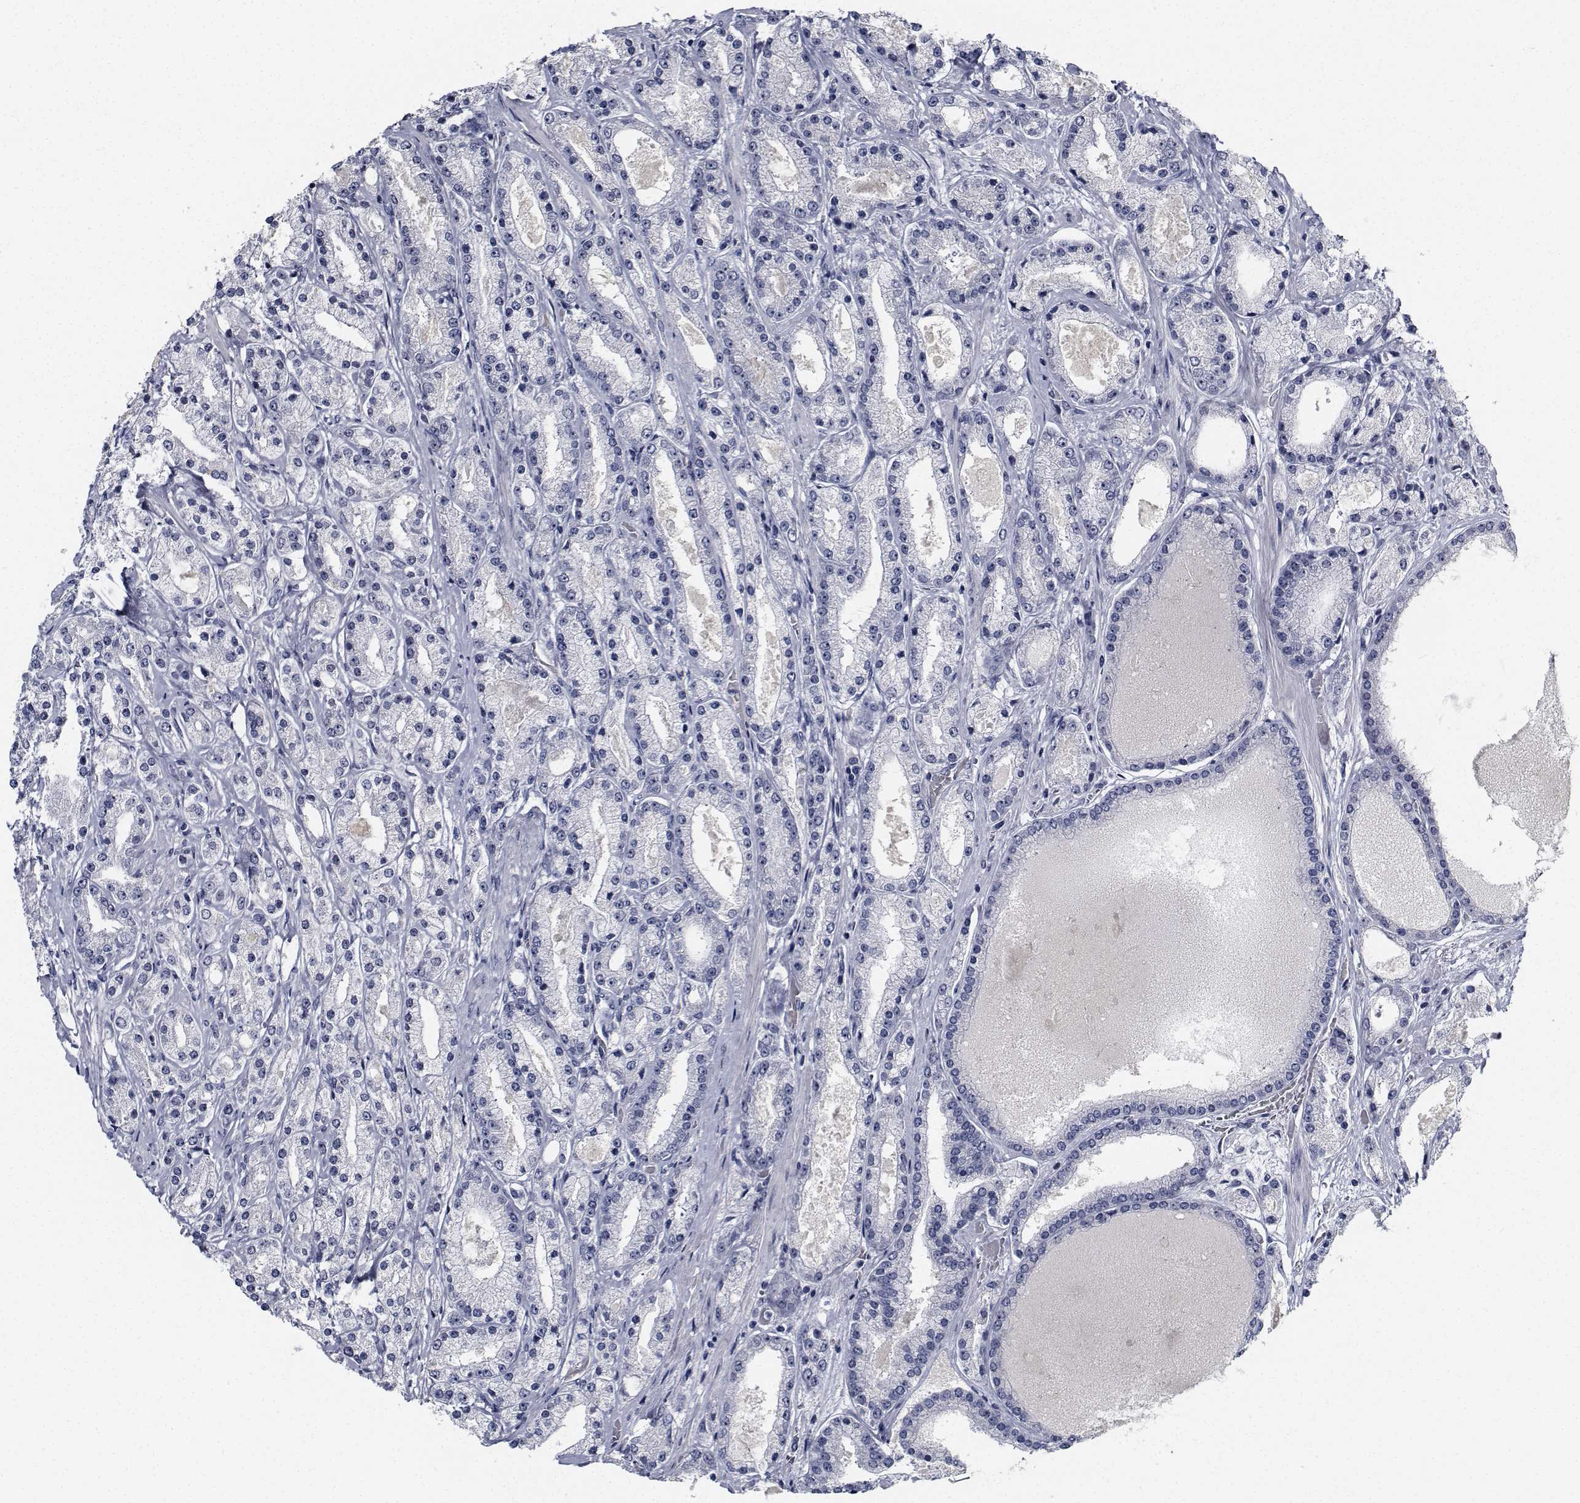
{"staining": {"intensity": "negative", "quantity": "none", "location": "none"}, "tissue": "prostate cancer", "cell_type": "Tumor cells", "image_type": "cancer", "snomed": [{"axis": "morphology", "description": "Adenocarcinoma, High grade"}, {"axis": "topography", "description": "Prostate"}], "caption": "Immunohistochemical staining of prostate cancer (adenocarcinoma (high-grade)) exhibits no significant positivity in tumor cells.", "gene": "NVL", "patient": {"sex": "male", "age": 67}}